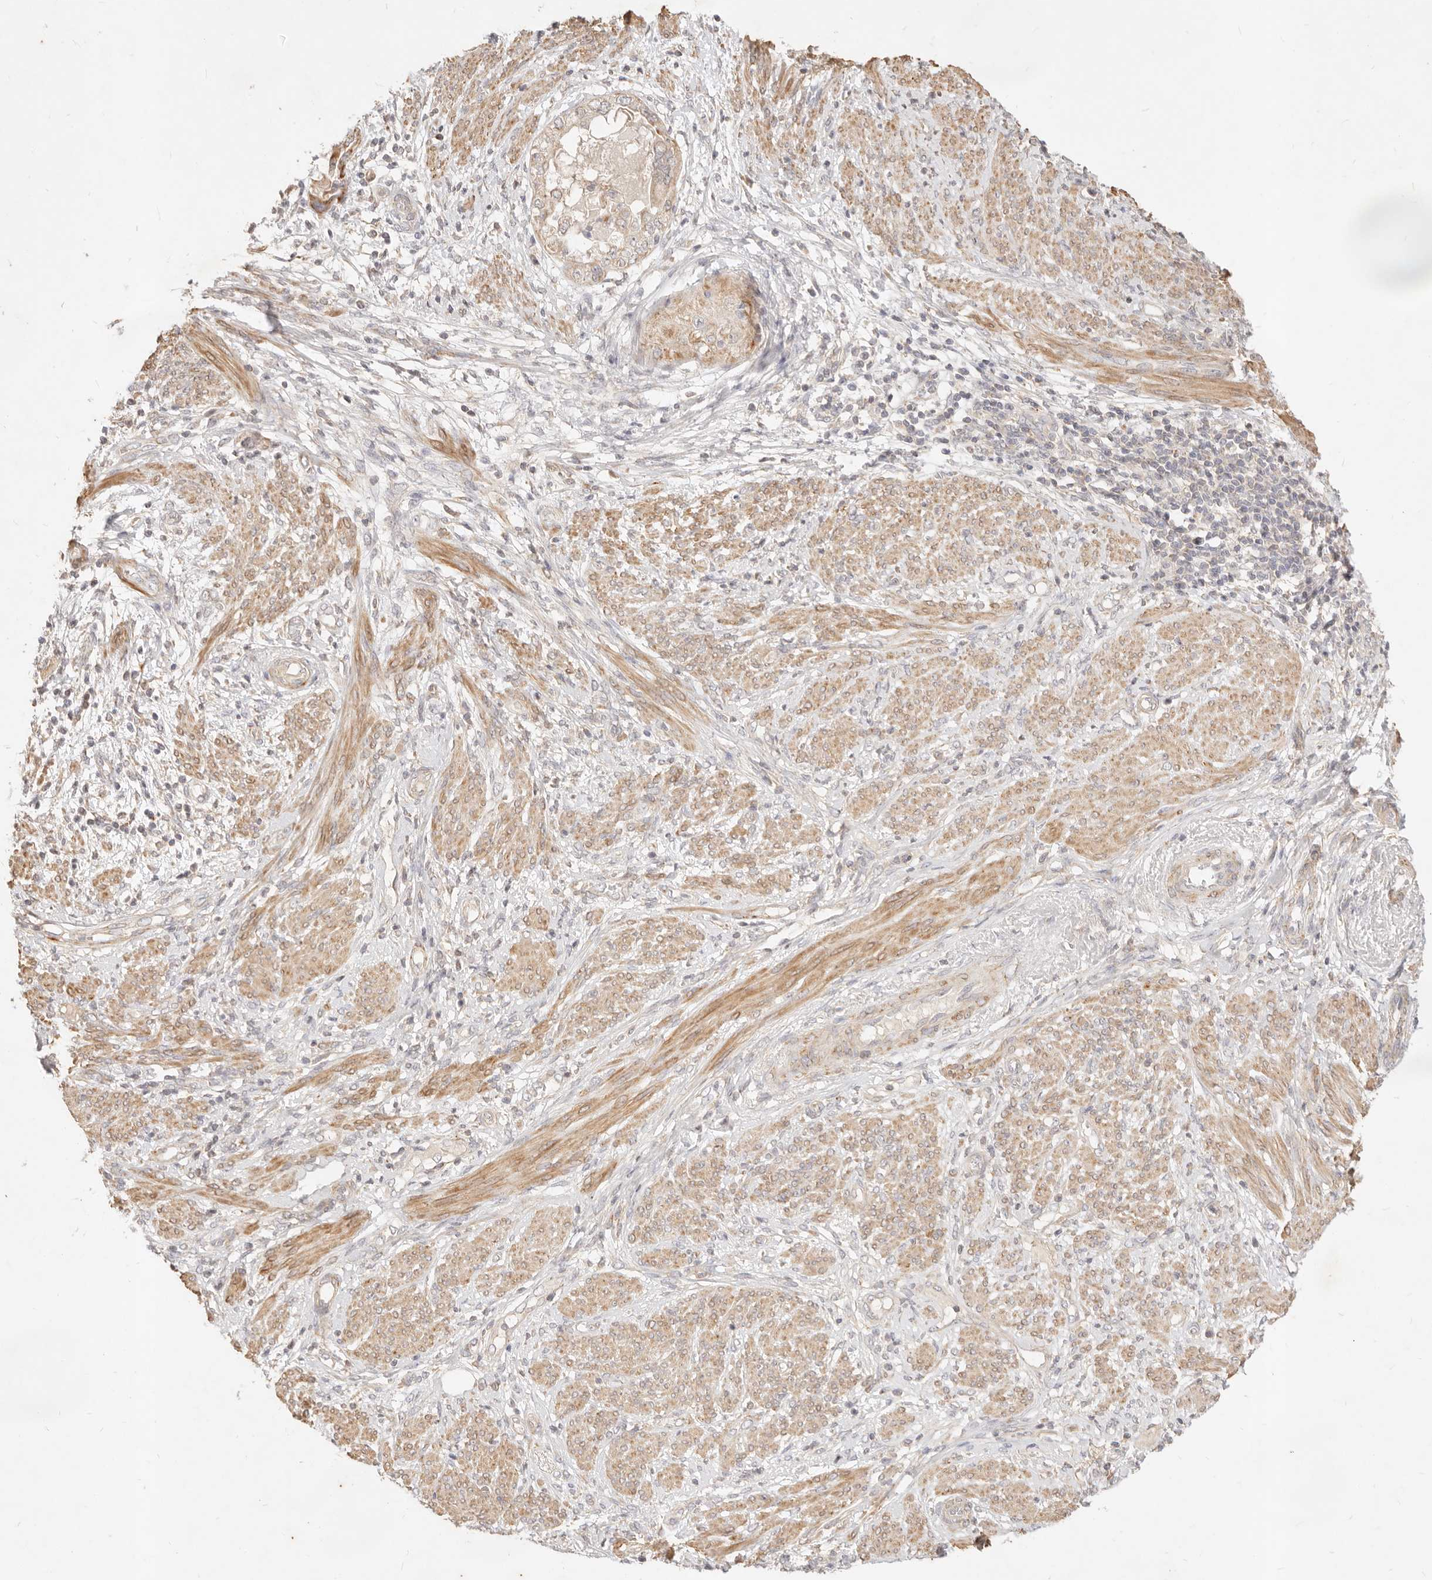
{"staining": {"intensity": "moderate", "quantity": "<25%", "location": "cytoplasmic/membranous"}, "tissue": "endometrial cancer", "cell_type": "Tumor cells", "image_type": "cancer", "snomed": [{"axis": "morphology", "description": "Adenocarcinoma, NOS"}, {"axis": "topography", "description": "Endometrium"}], "caption": "Endometrial adenocarcinoma was stained to show a protein in brown. There is low levels of moderate cytoplasmic/membranous expression in approximately <25% of tumor cells.", "gene": "RUBCNL", "patient": {"sex": "female", "age": 85}}